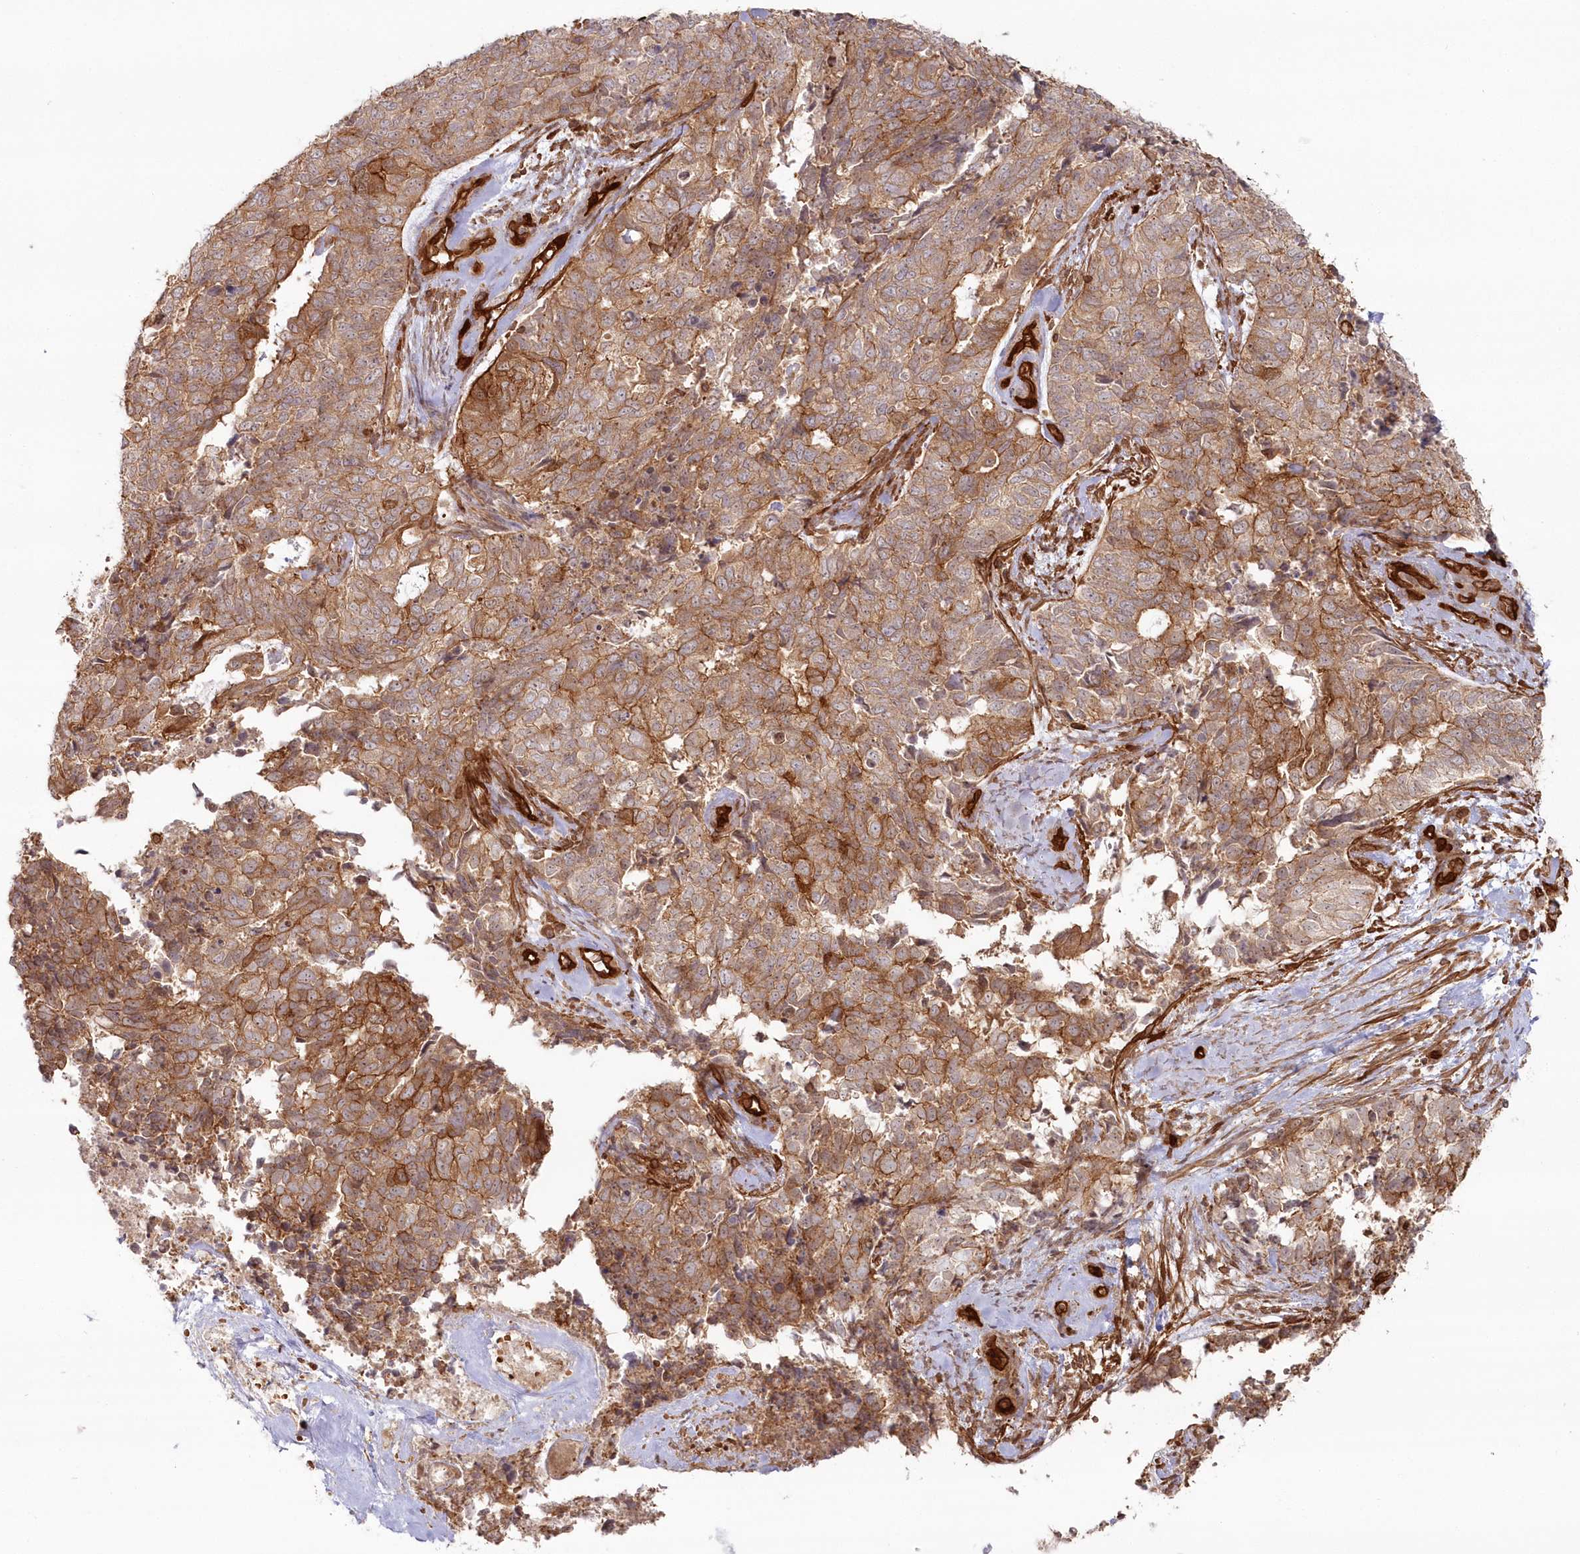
{"staining": {"intensity": "moderate", "quantity": ">75%", "location": "cytoplasmic/membranous"}, "tissue": "cervical cancer", "cell_type": "Tumor cells", "image_type": "cancer", "snomed": [{"axis": "morphology", "description": "Squamous cell carcinoma, NOS"}, {"axis": "topography", "description": "Cervix"}], "caption": "Human cervical cancer (squamous cell carcinoma) stained with a brown dye reveals moderate cytoplasmic/membranous positive expression in approximately >75% of tumor cells.", "gene": "RGCC", "patient": {"sex": "female", "age": 63}}